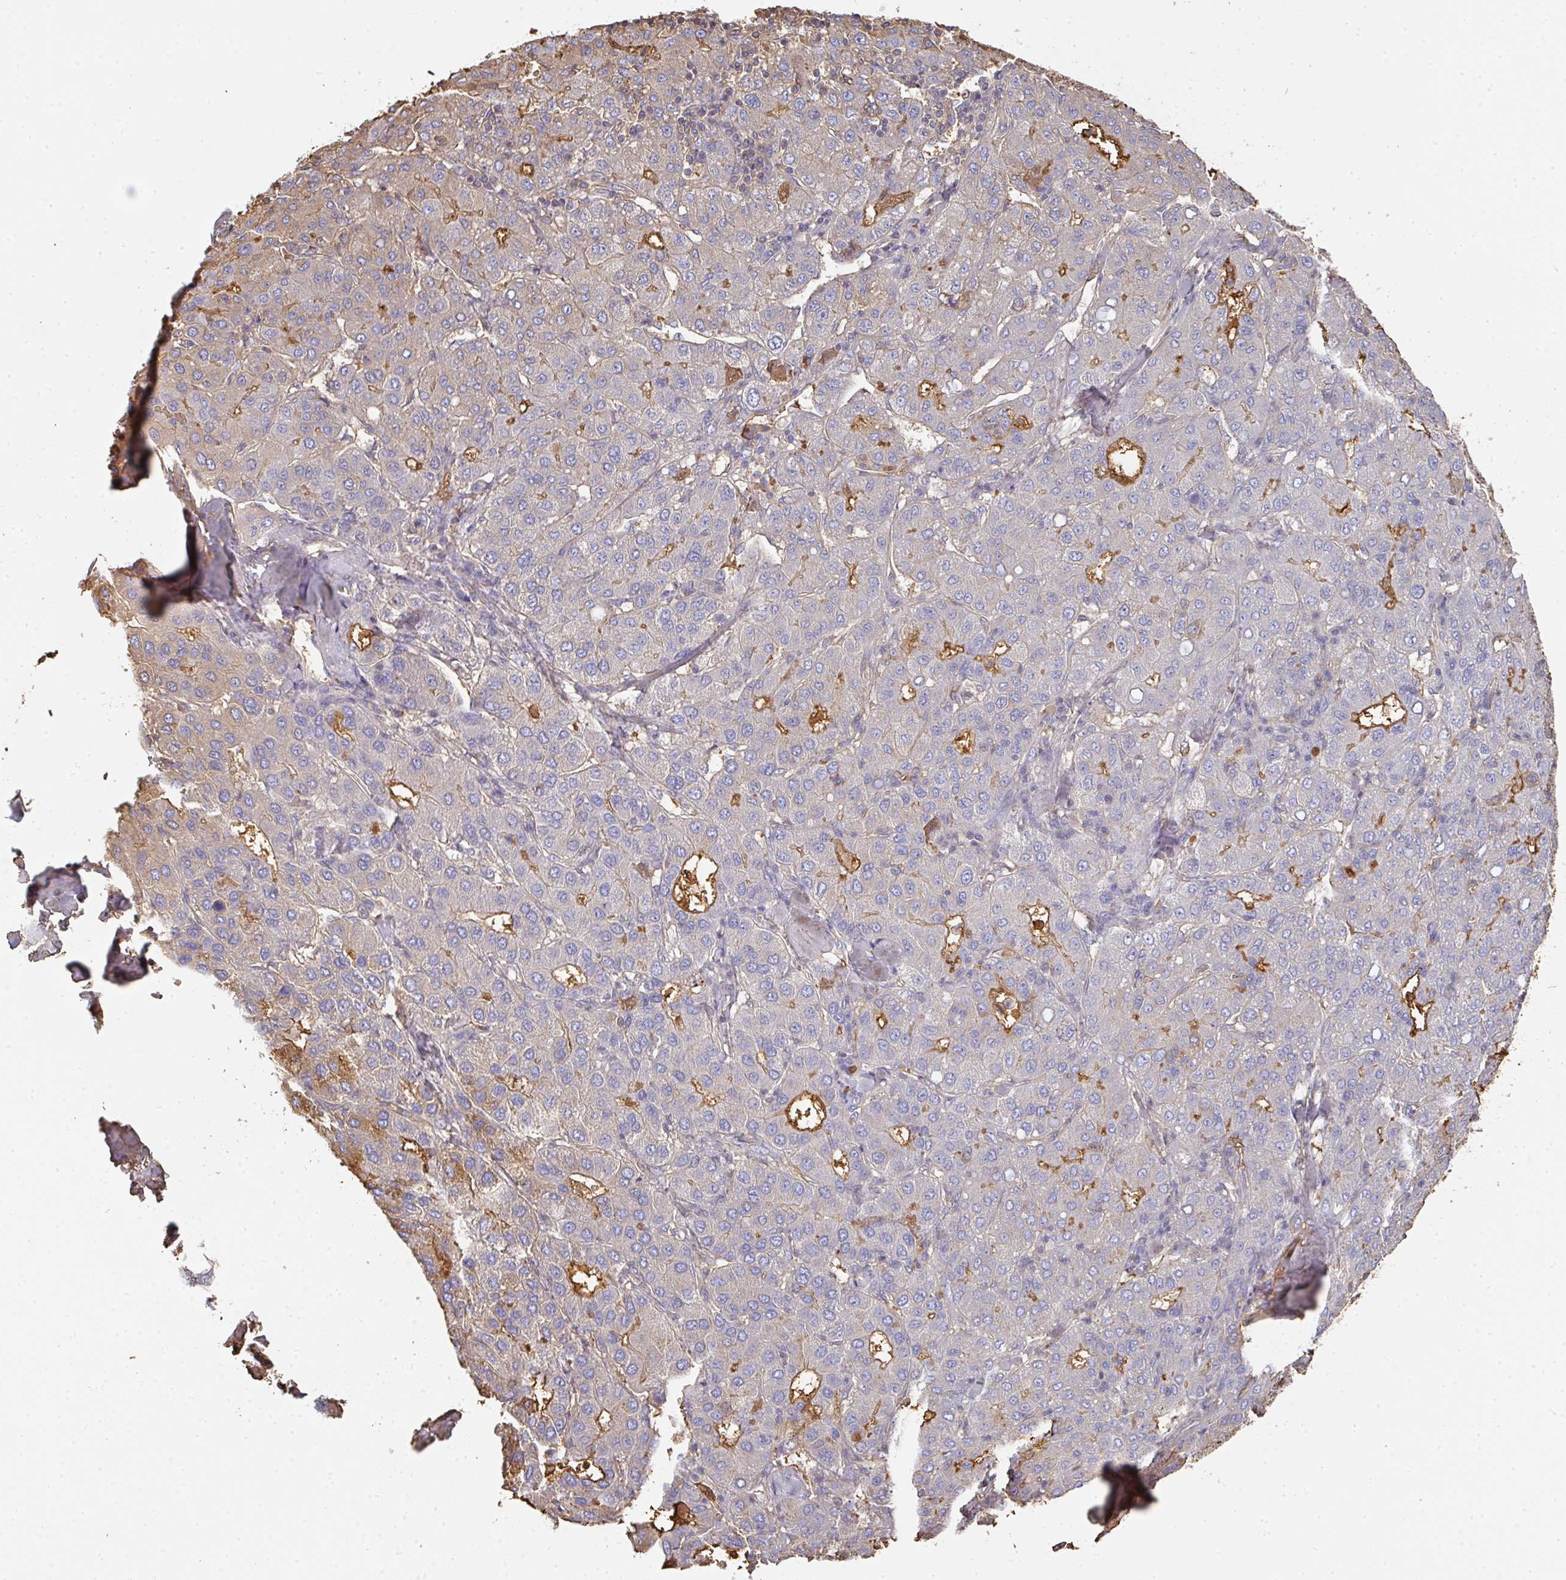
{"staining": {"intensity": "strong", "quantity": "<25%", "location": "cytoplasmic/membranous"}, "tissue": "liver cancer", "cell_type": "Tumor cells", "image_type": "cancer", "snomed": [{"axis": "morphology", "description": "Carcinoma, Hepatocellular, NOS"}, {"axis": "topography", "description": "Liver"}], "caption": "Immunohistochemistry (IHC) image of neoplastic tissue: human liver hepatocellular carcinoma stained using immunohistochemistry (IHC) exhibits medium levels of strong protein expression localized specifically in the cytoplasmic/membranous of tumor cells, appearing as a cytoplasmic/membranous brown color.", "gene": "ALB", "patient": {"sex": "male", "age": 65}}